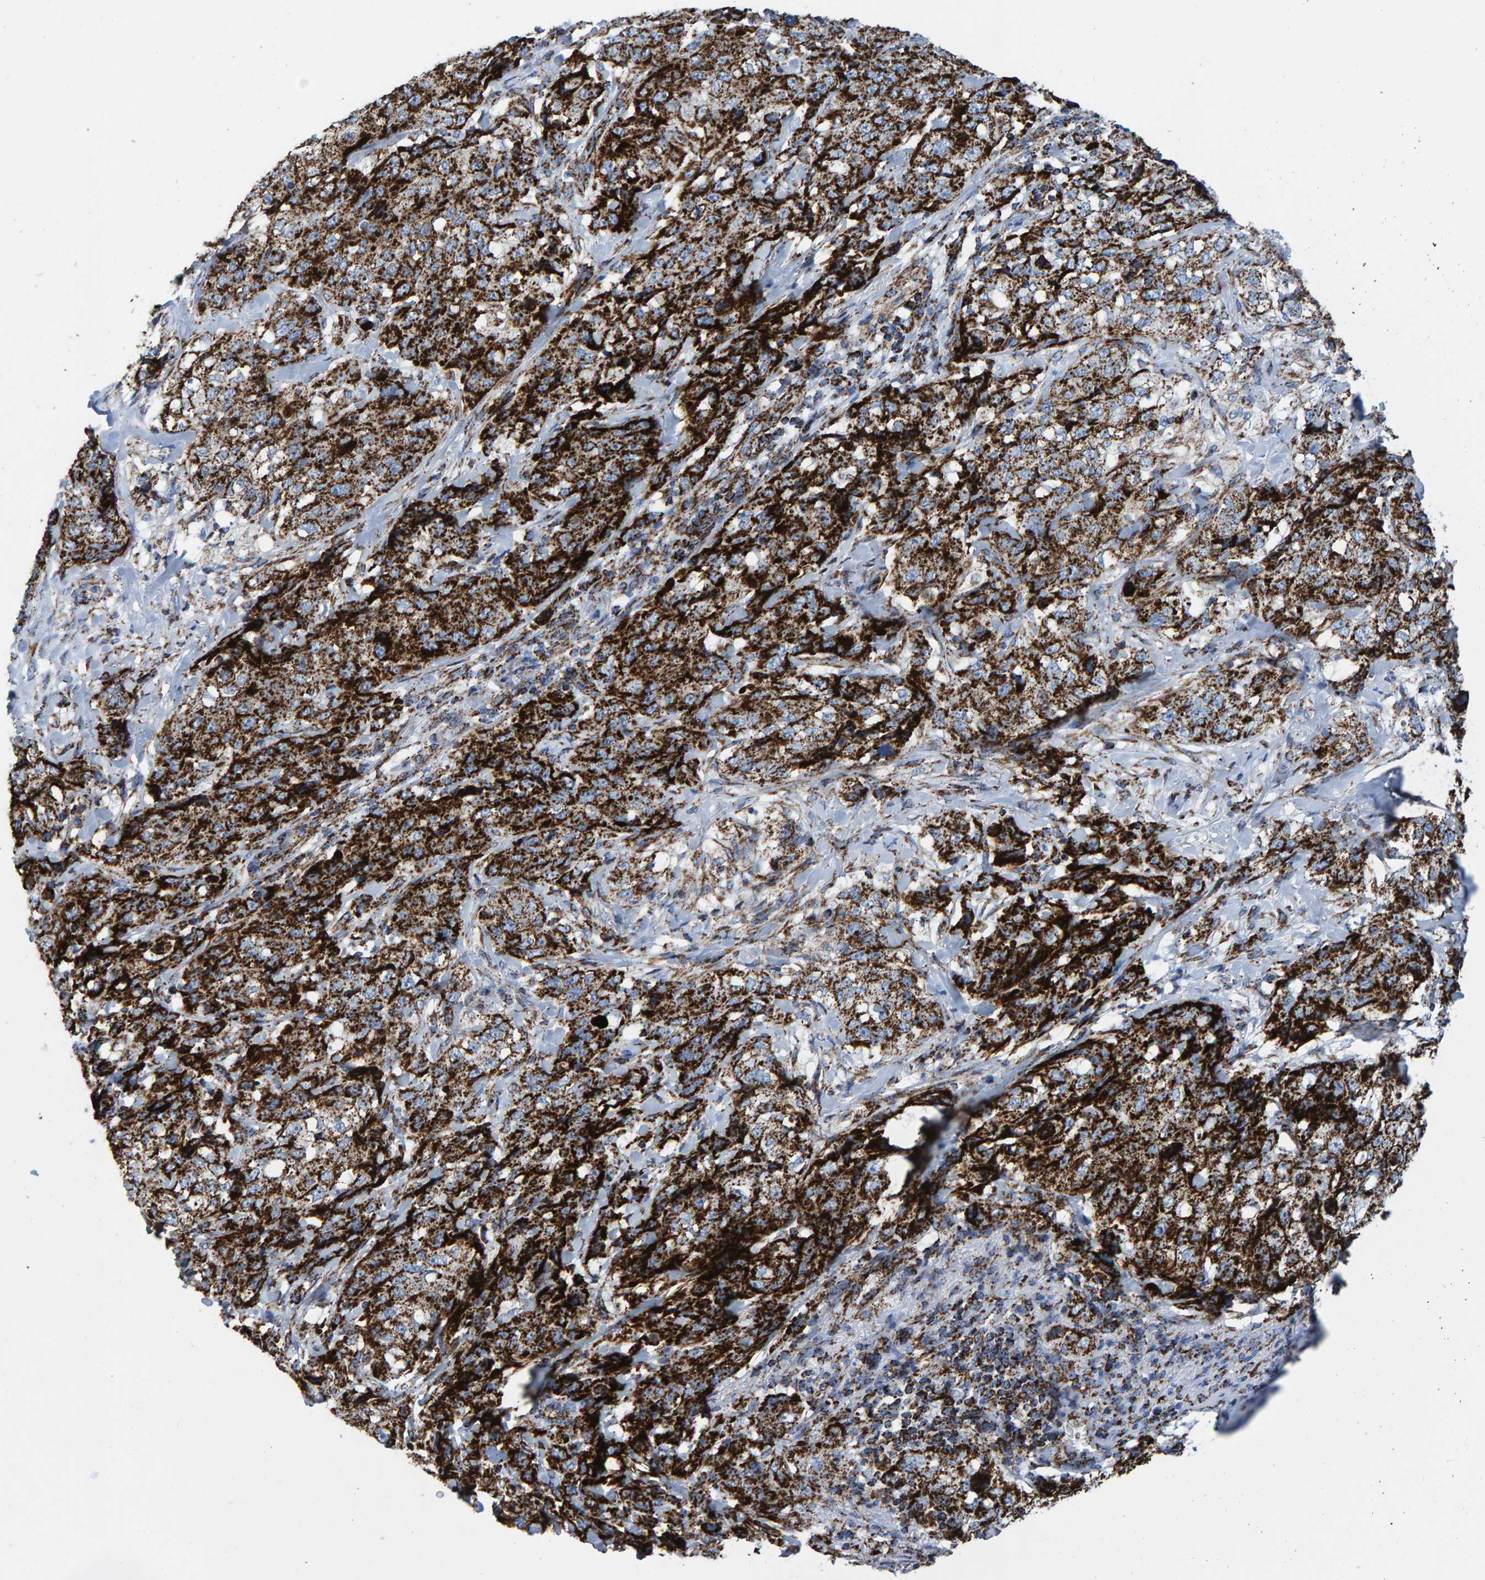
{"staining": {"intensity": "strong", "quantity": ">75%", "location": "cytoplasmic/membranous"}, "tissue": "stomach cancer", "cell_type": "Tumor cells", "image_type": "cancer", "snomed": [{"axis": "morphology", "description": "Adenocarcinoma, NOS"}, {"axis": "topography", "description": "Stomach"}], "caption": "Adenocarcinoma (stomach) stained with a protein marker reveals strong staining in tumor cells.", "gene": "ENSG00000262660", "patient": {"sex": "male", "age": 48}}